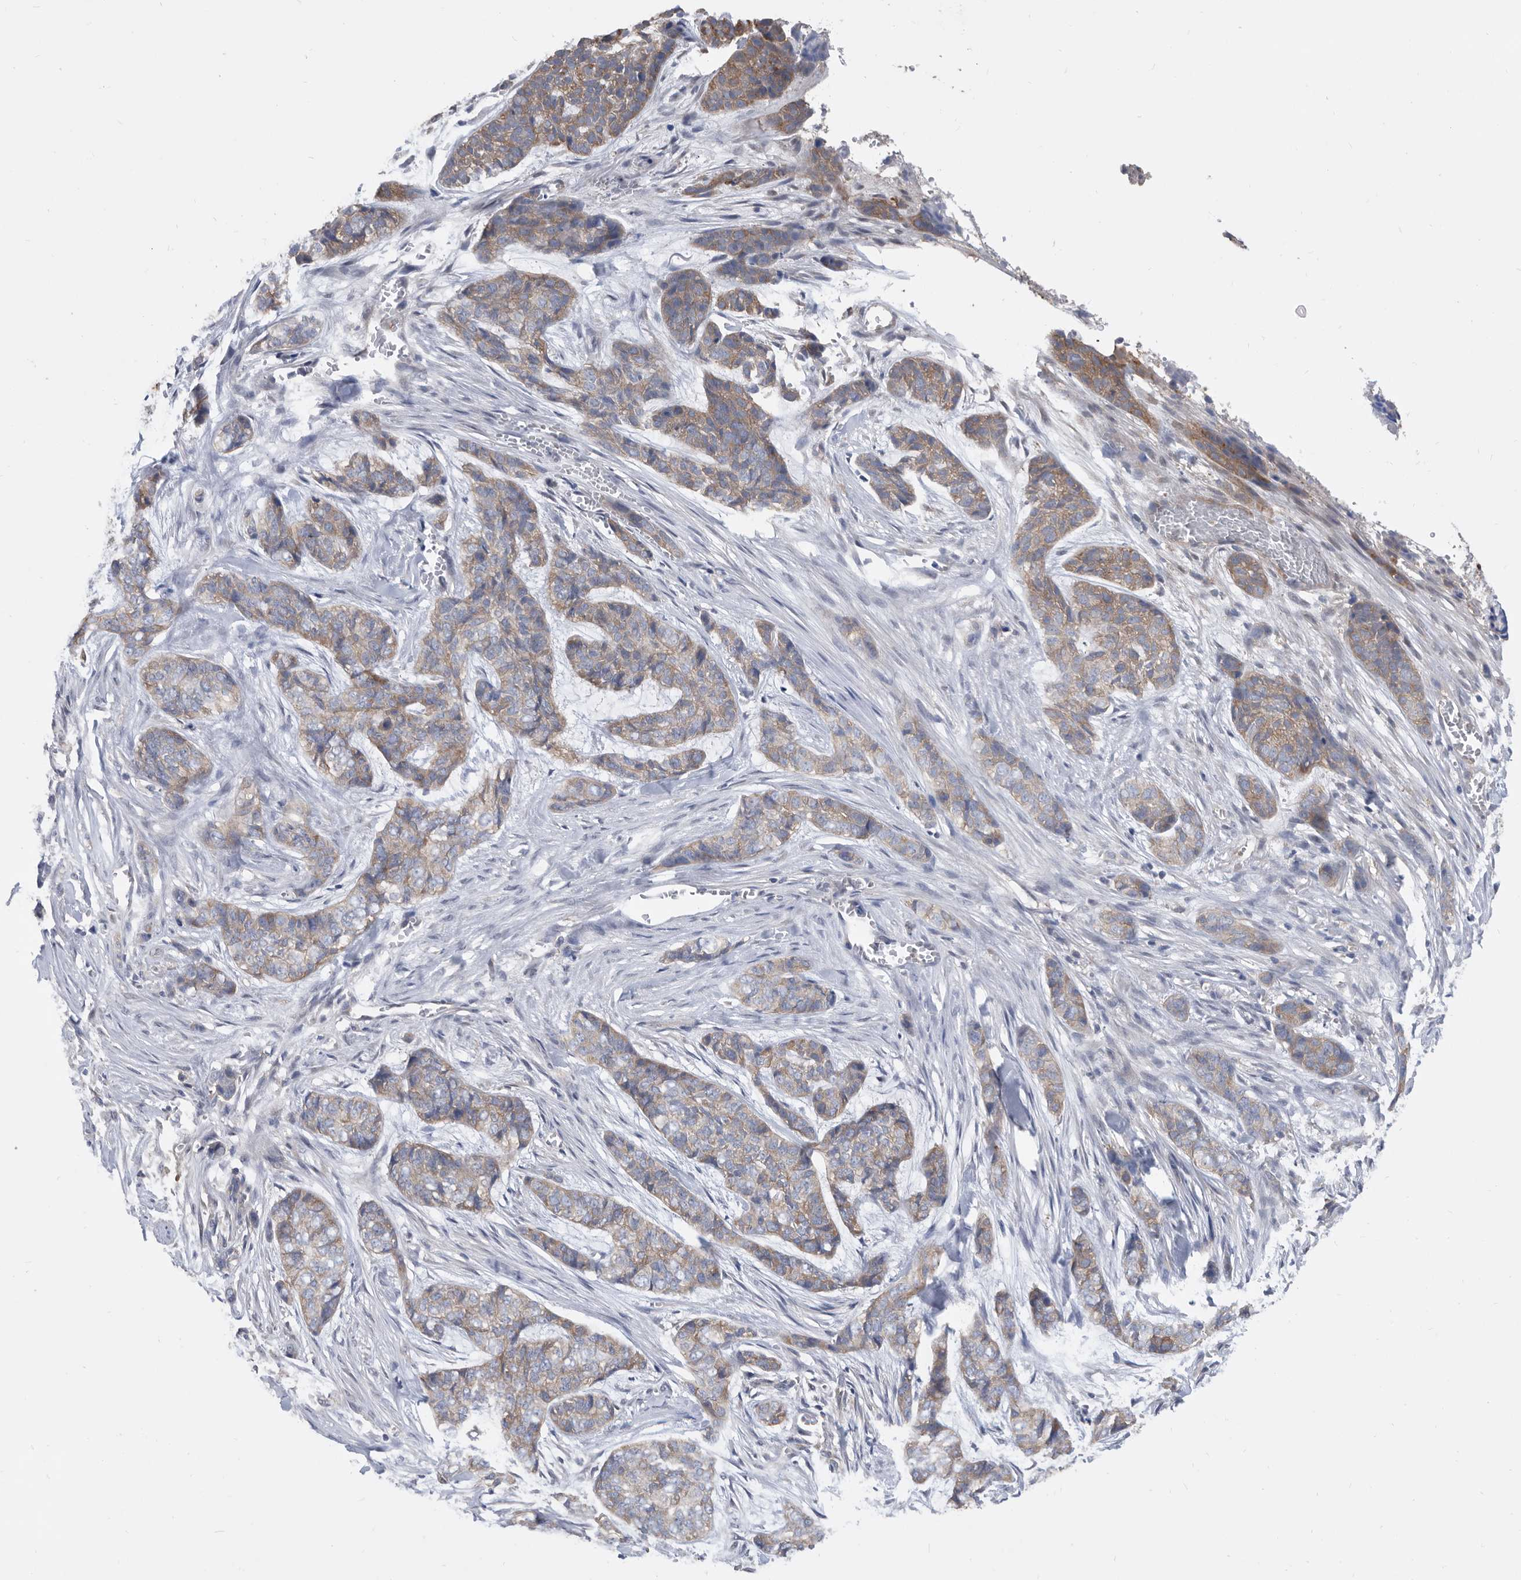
{"staining": {"intensity": "weak", "quantity": "25%-75%", "location": "cytoplasmic/membranous"}, "tissue": "skin cancer", "cell_type": "Tumor cells", "image_type": "cancer", "snomed": [{"axis": "morphology", "description": "Basal cell carcinoma"}, {"axis": "topography", "description": "Skin"}], "caption": "Immunohistochemical staining of human skin cancer displays low levels of weak cytoplasmic/membranous protein positivity in about 25%-75% of tumor cells. Nuclei are stained in blue.", "gene": "CCT4", "patient": {"sex": "female", "age": 64}}